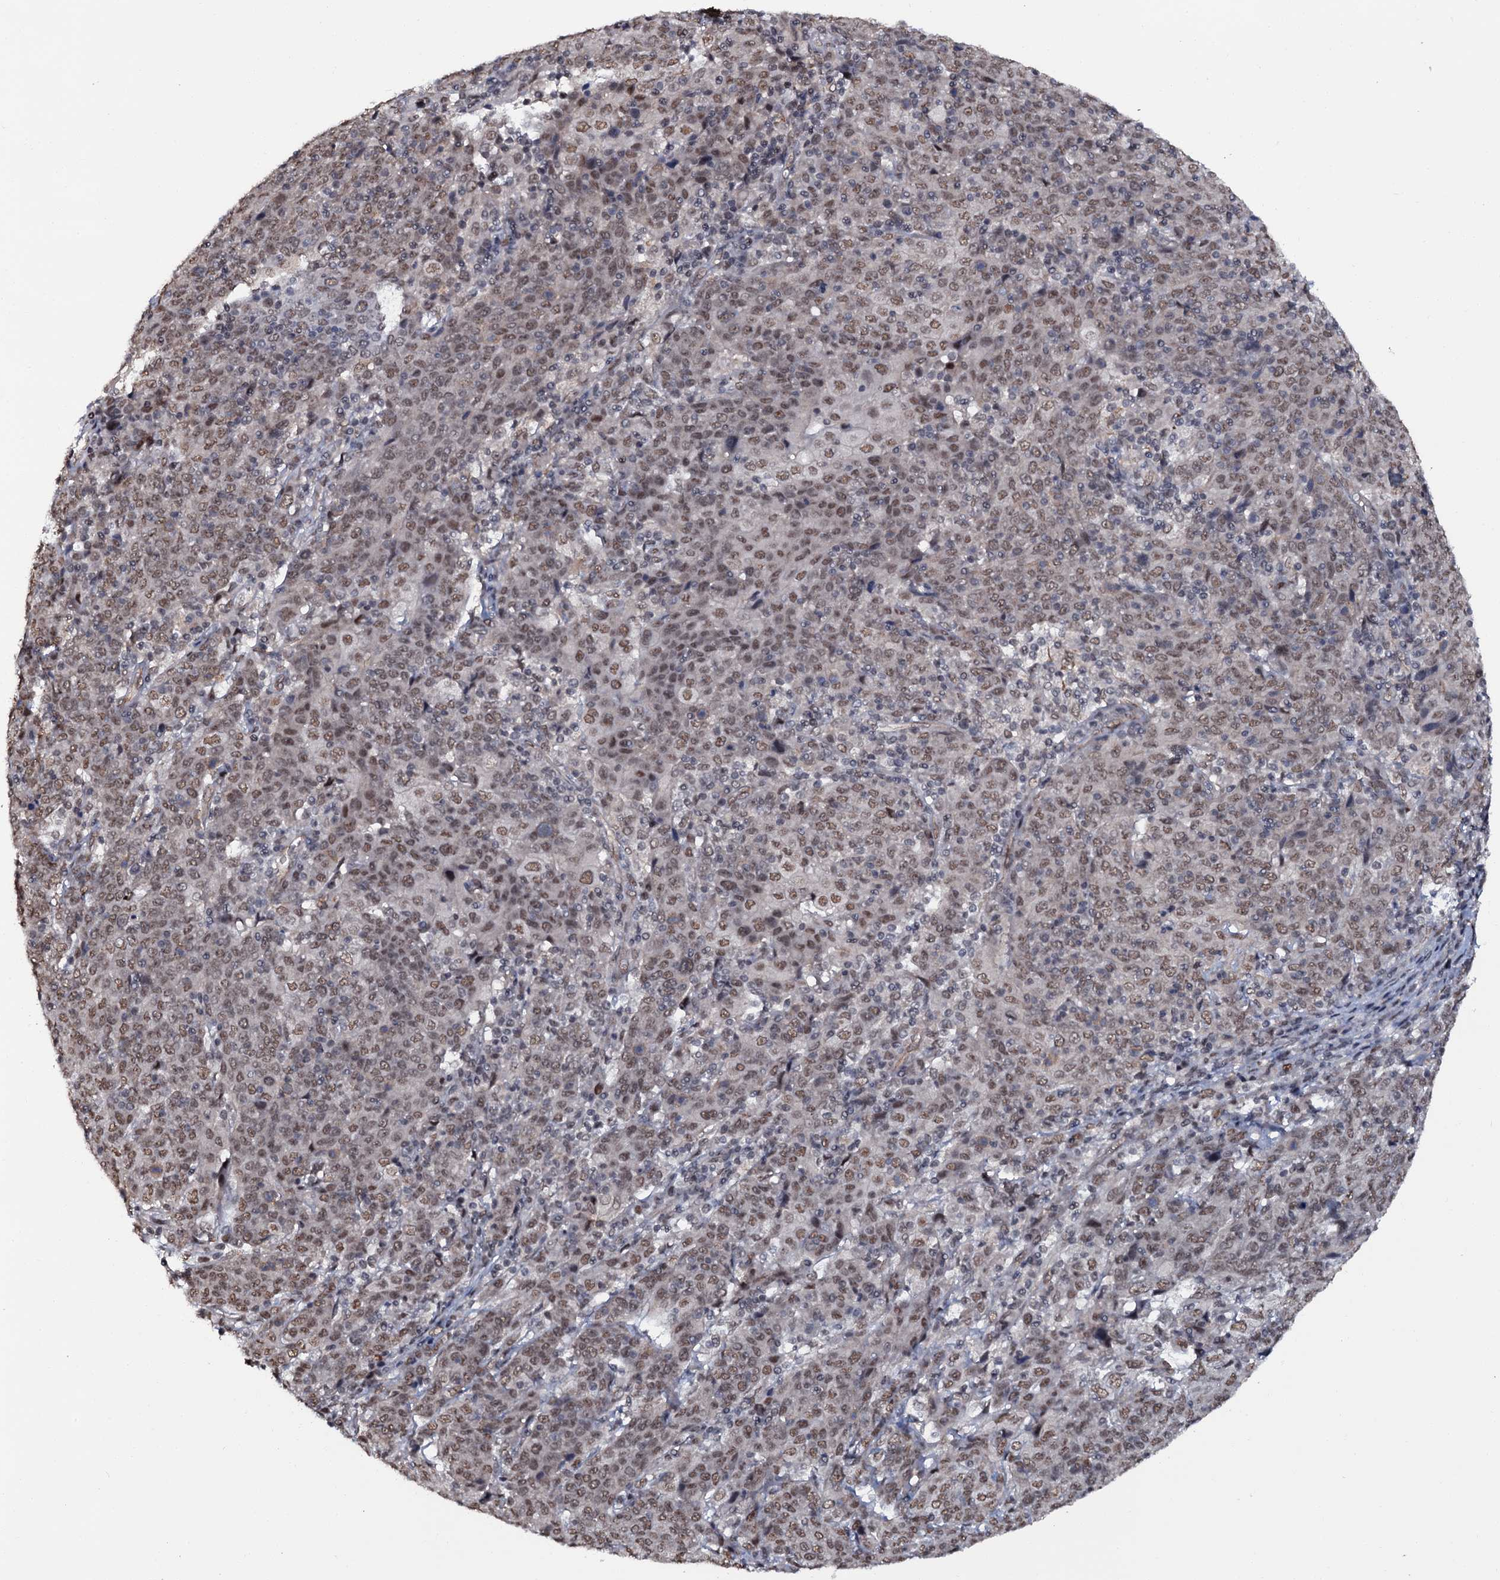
{"staining": {"intensity": "moderate", "quantity": ">75%", "location": "nuclear"}, "tissue": "cervical cancer", "cell_type": "Tumor cells", "image_type": "cancer", "snomed": [{"axis": "morphology", "description": "Squamous cell carcinoma, NOS"}, {"axis": "topography", "description": "Cervix"}], "caption": "Human cervical squamous cell carcinoma stained for a protein (brown) reveals moderate nuclear positive staining in about >75% of tumor cells.", "gene": "SH2D4B", "patient": {"sex": "female", "age": 67}}